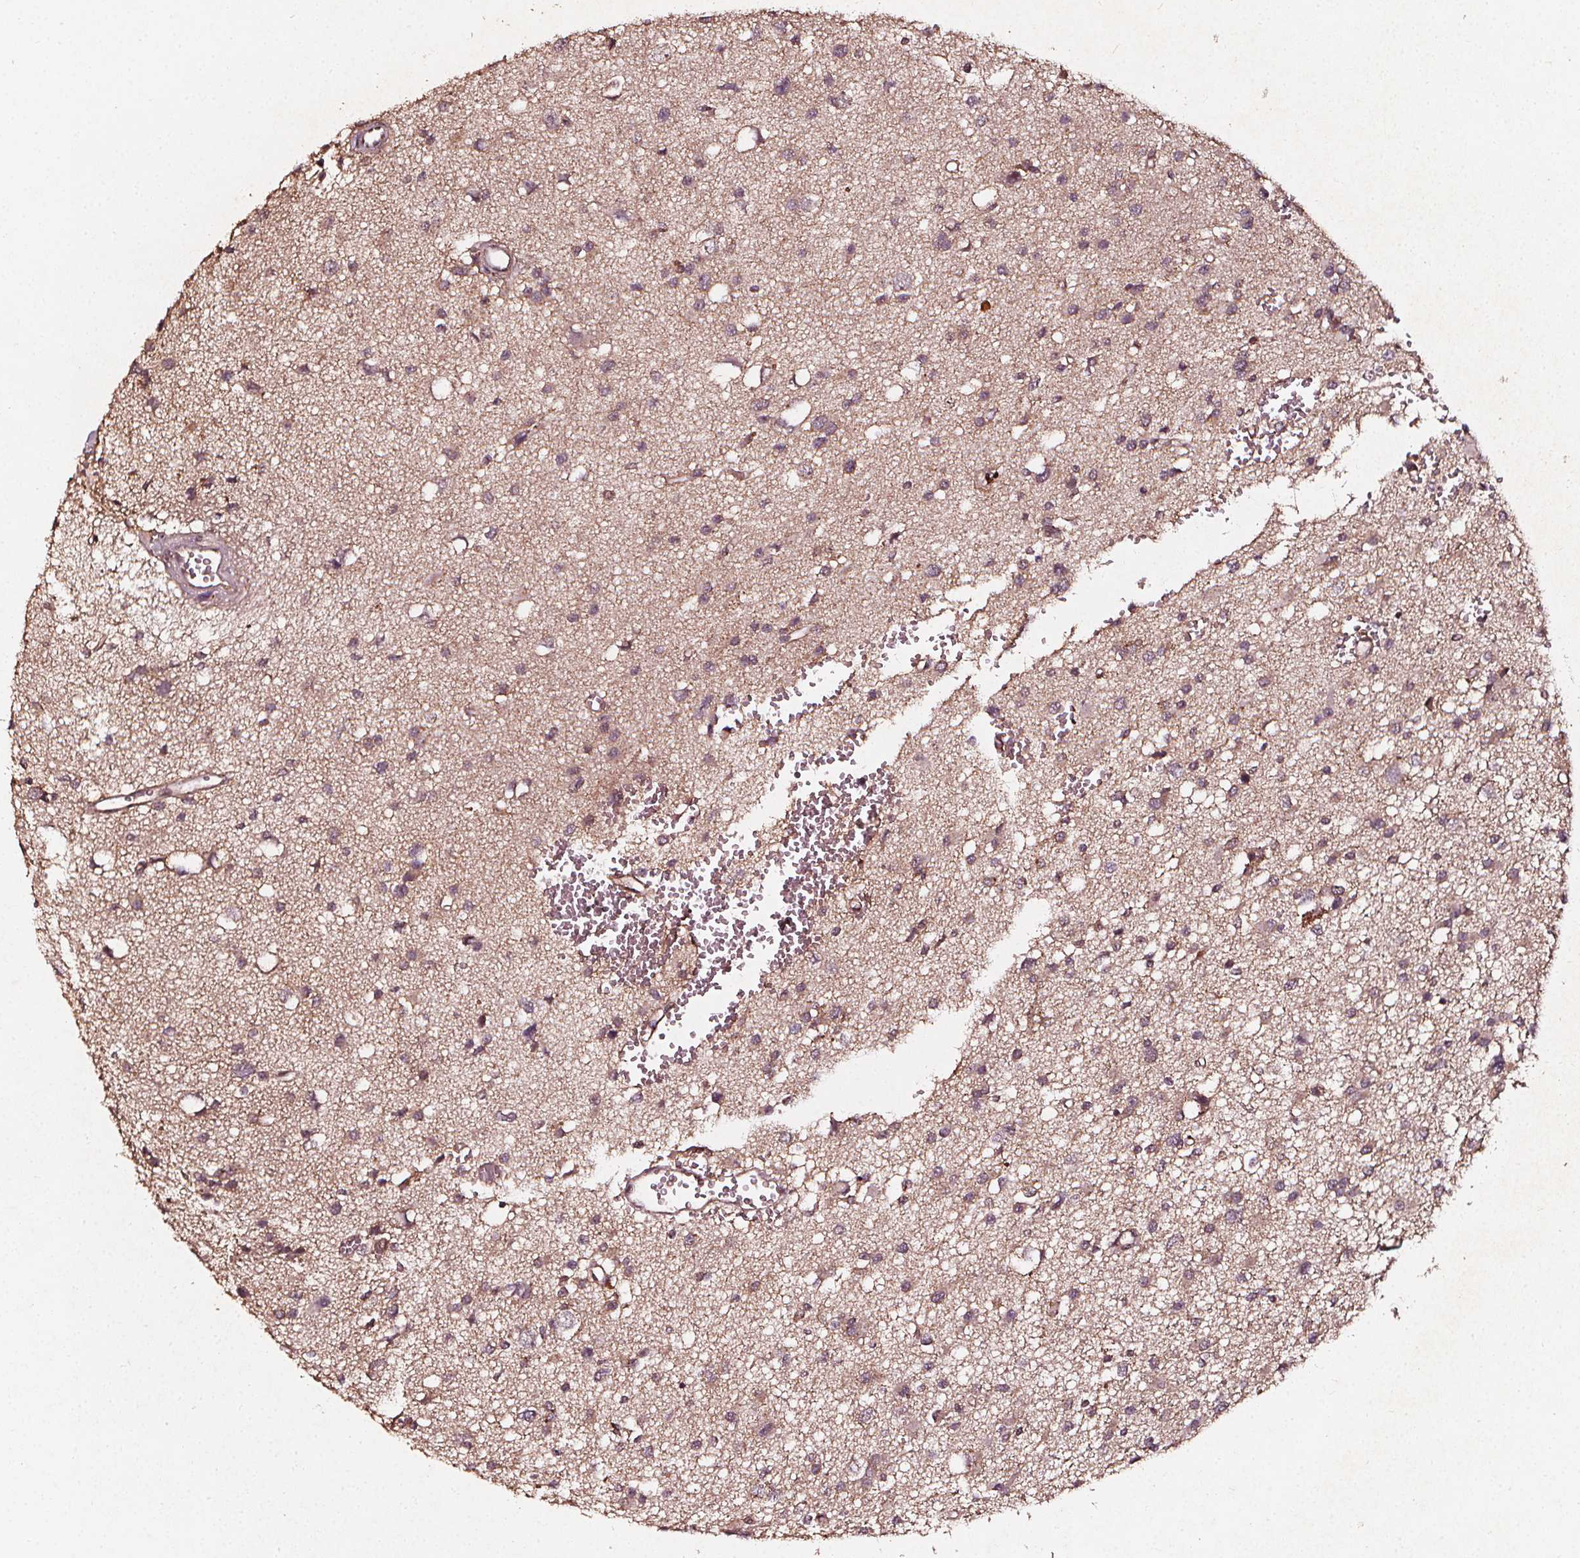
{"staining": {"intensity": "weak", "quantity": "25%-75%", "location": "cytoplasmic/membranous"}, "tissue": "glioma", "cell_type": "Tumor cells", "image_type": "cancer", "snomed": [{"axis": "morphology", "description": "Glioma, malignant, High grade"}, {"axis": "topography", "description": "Brain"}], "caption": "Immunohistochemical staining of human glioma displays low levels of weak cytoplasmic/membranous protein staining in approximately 25%-75% of tumor cells.", "gene": "ABCA1", "patient": {"sex": "male", "age": 54}}